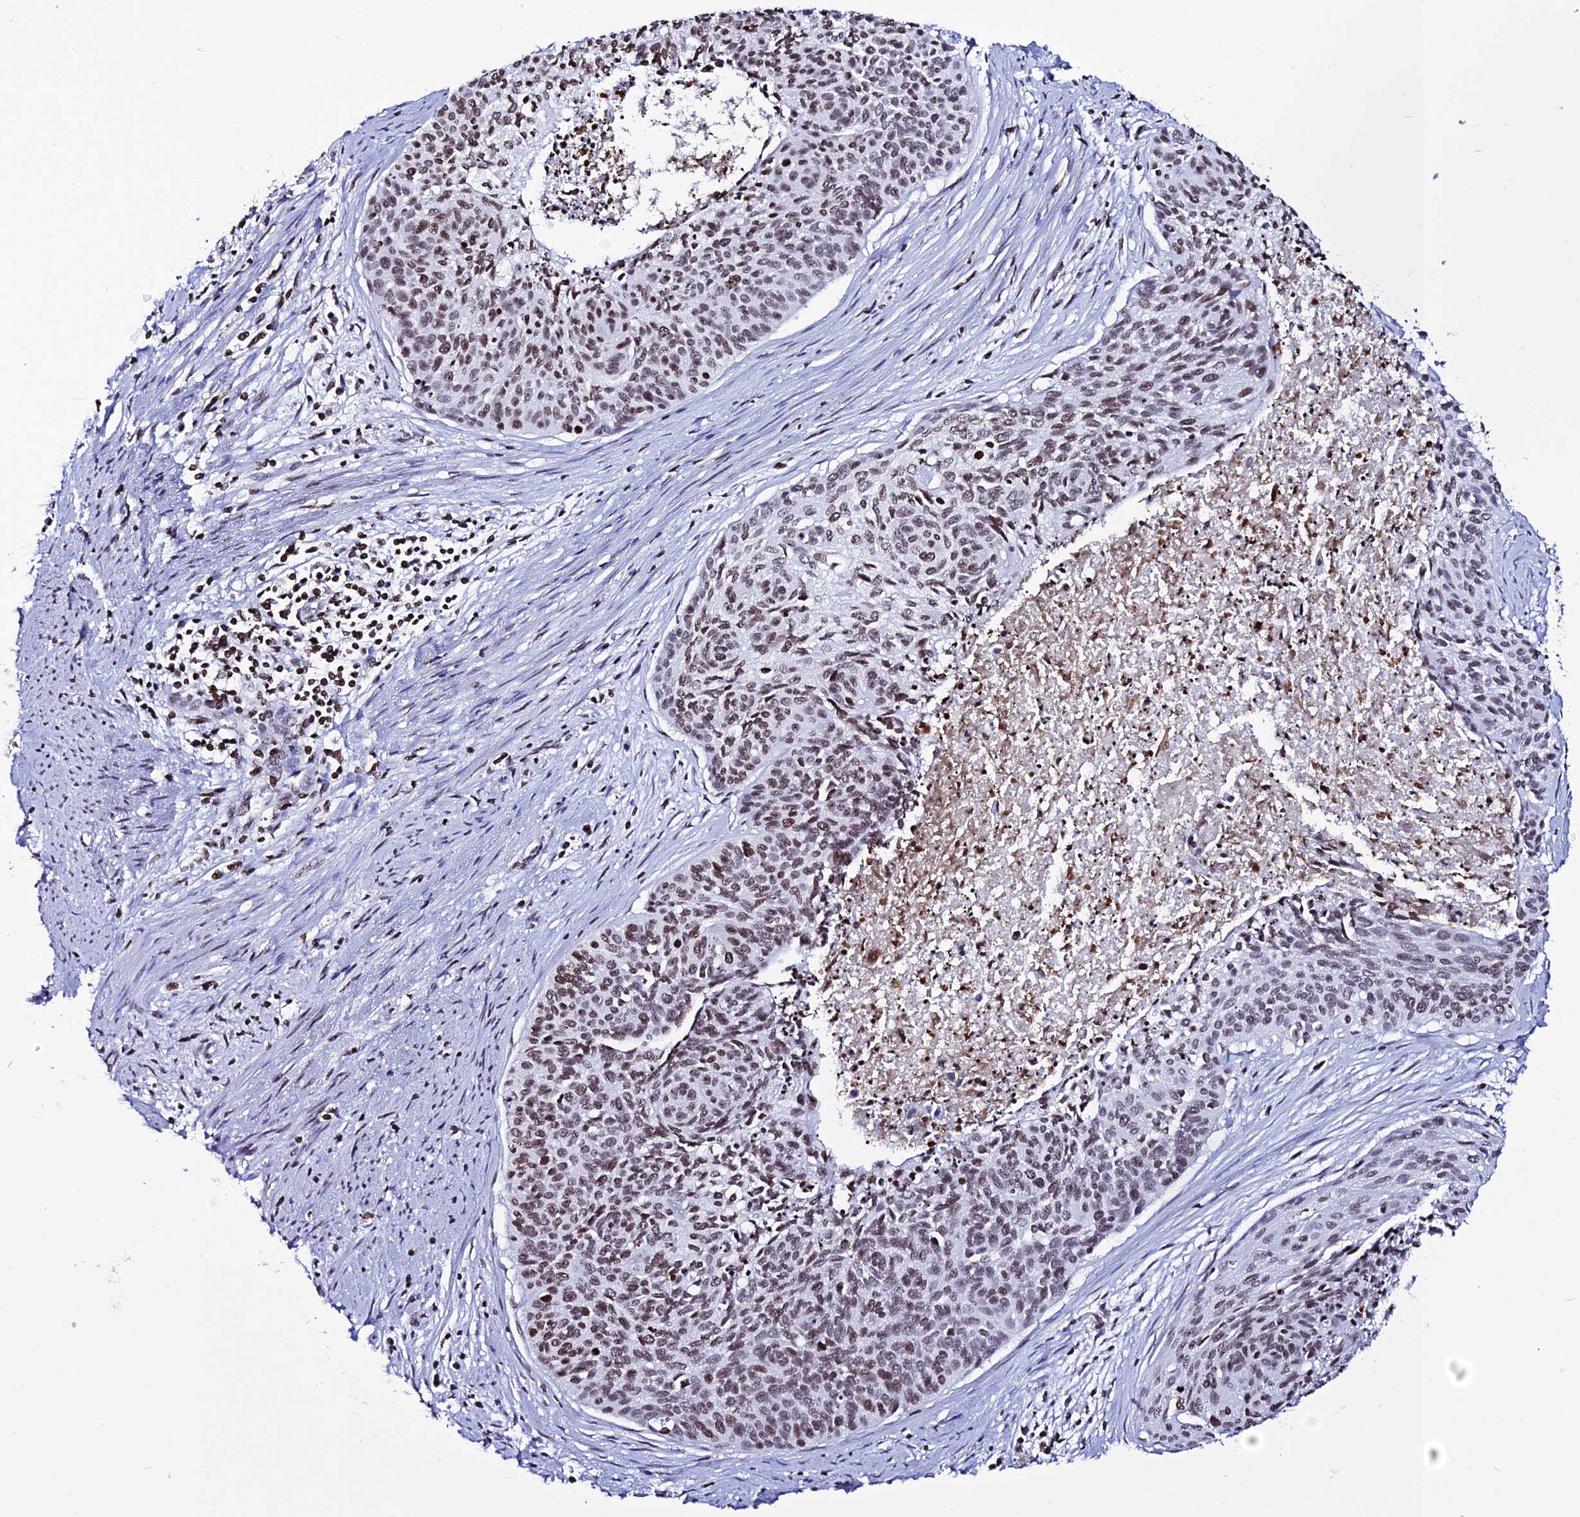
{"staining": {"intensity": "moderate", "quantity": ">75%", "location": "nuclear"}, "tissue": "cervical cancer", "cell_type": "Tumor cells", "image_type": "cancer", "snomed": [{"axis": "morphology", "description": "Squamous cell carcinoma, NOS"}, {"axis": "topography", "description": "Cervix"}], "caption": "Human squamous cell carcinoma (cervical) stained for a protein (brown) exhibits moderate nuclear positive expression in about >75% of tumor cells.", "gene": "MACROH2A2", "patient": {"sex": "female", "age": 55}}